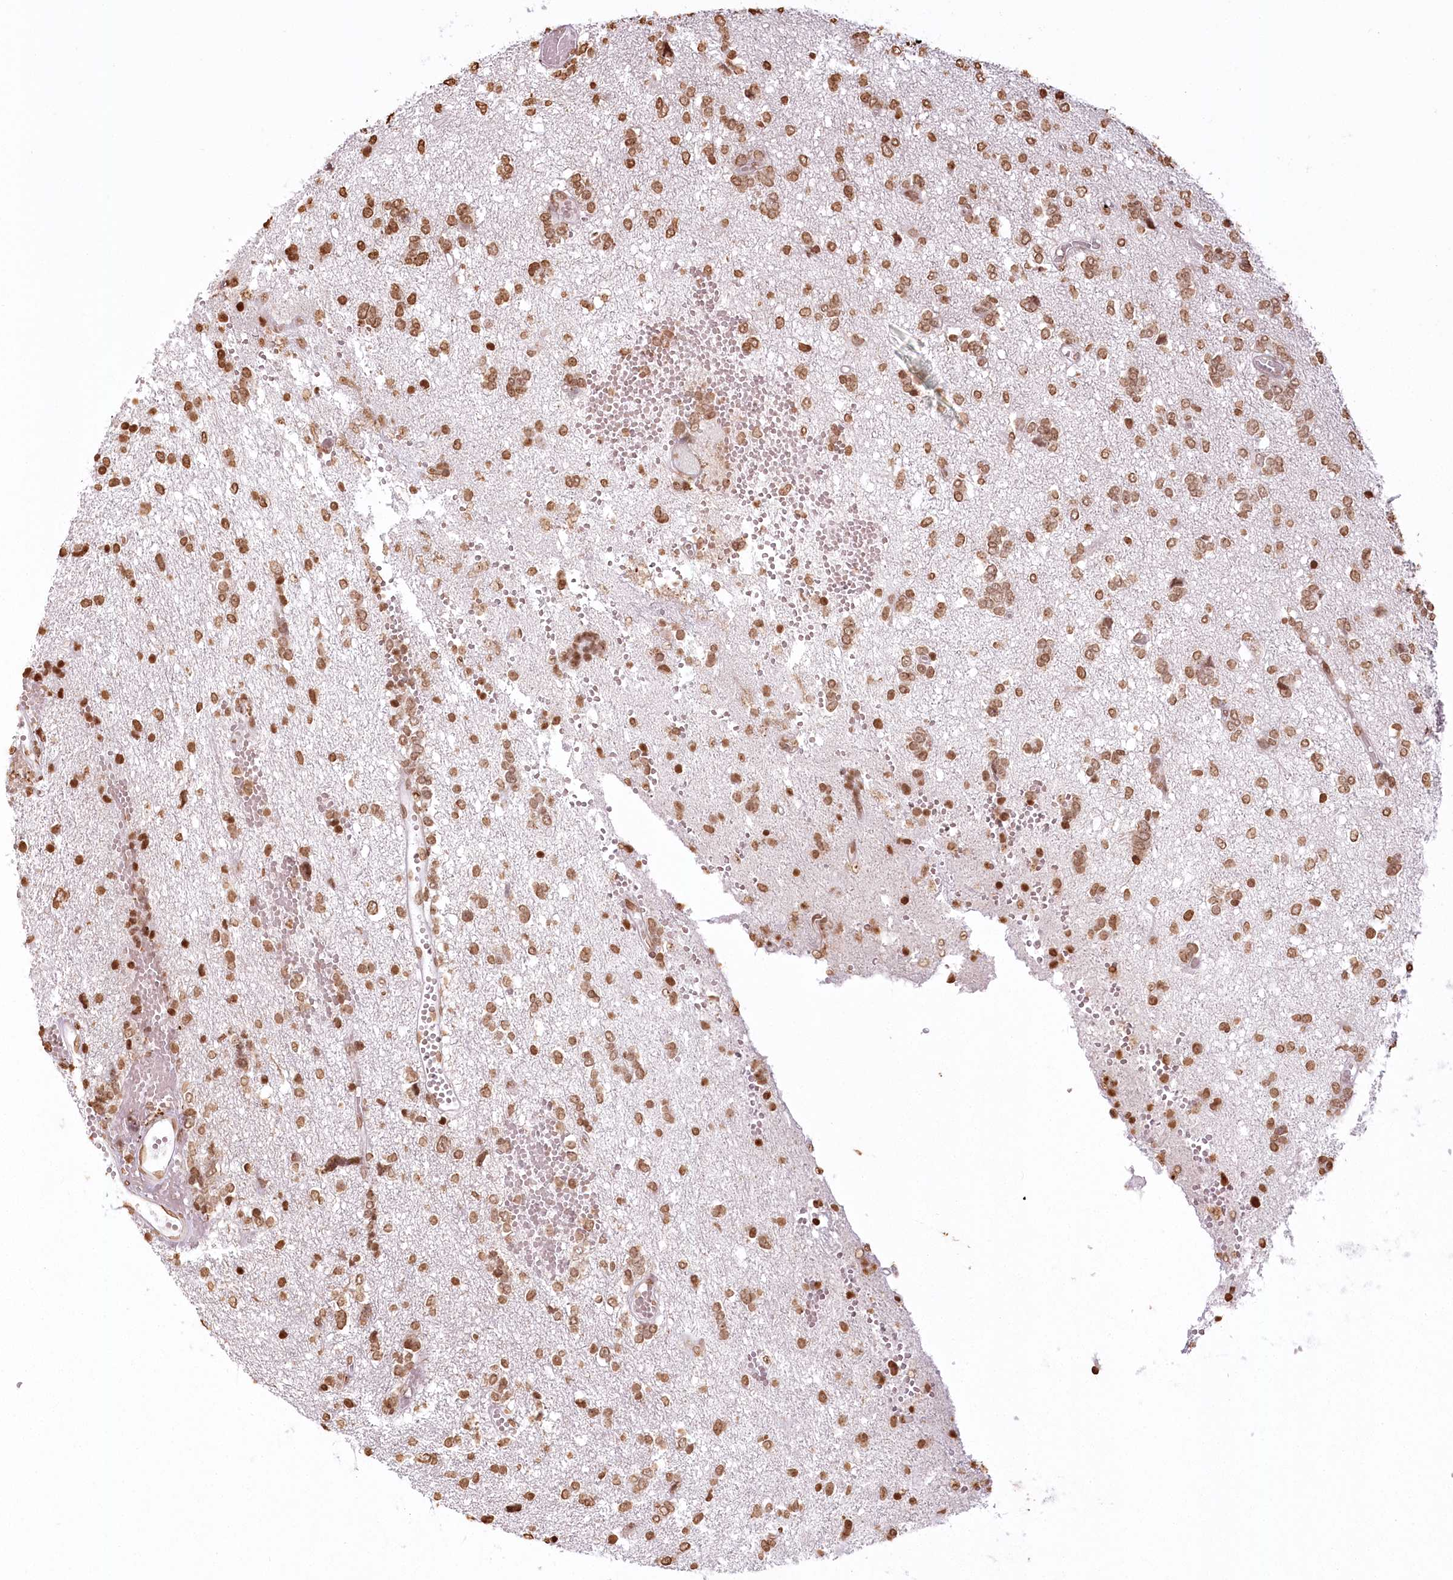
{"staining": {"intensity": "moderate", "quantity": ">75%", "location": "nuclear"}, "tissue": "glioma", "cell_type": "Tumor cells", "image_type": "cancer", "snomed": [{"axis": "morphology", "description": "Glioma, malignant, High grade"}, {"axis": "topography", "description": "Brain"}], "caption": "This image displays immunohistochemistry staining of human high-grade glioma (malignant), with medium moderate nuclear positivity in approximately >75% of tumor cells.", "gene": "FAM13A", "patient": {"sex": "female", "age": 59}}